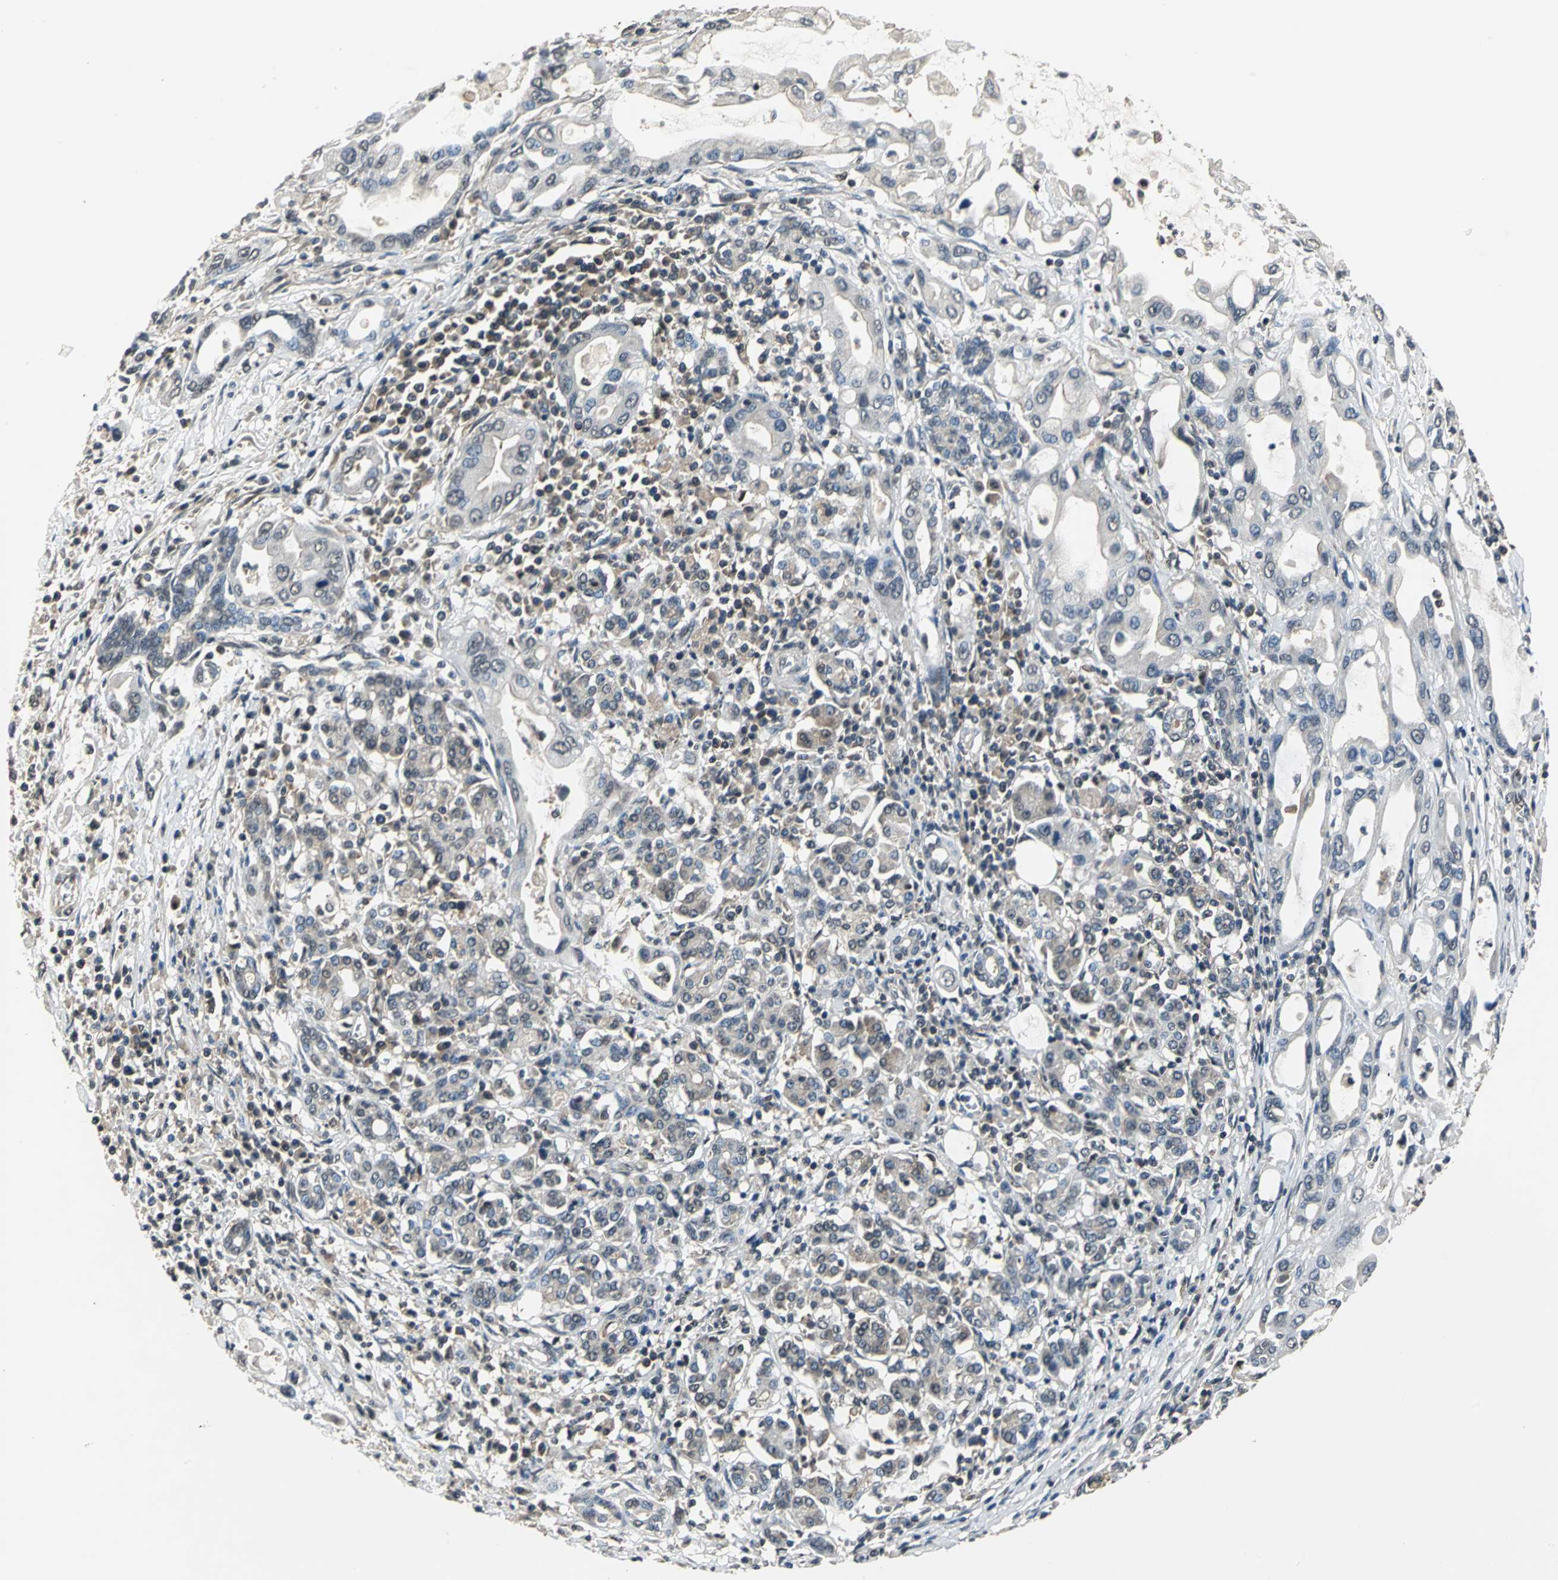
{"staining": {"intensity": "negative", "quantity": "none", "location": "none"}, "tissue": "pancreatic cancer", "cell_type": "Tumor cells", "image_type": "cancer", "snomed": [{"axis": "morphology", "description": "Adenocarcinoma, NOS"}, {"axis": "topography", "description": "Pancreas"}], "caption": "The immunohistochemistry (IHC) histopathology image has no significant expression in tumor cells of pancreatic adenocarcinoma tissue.", "gene": "EIF2B2", "patient": {"sex": "female", "age": 57}}